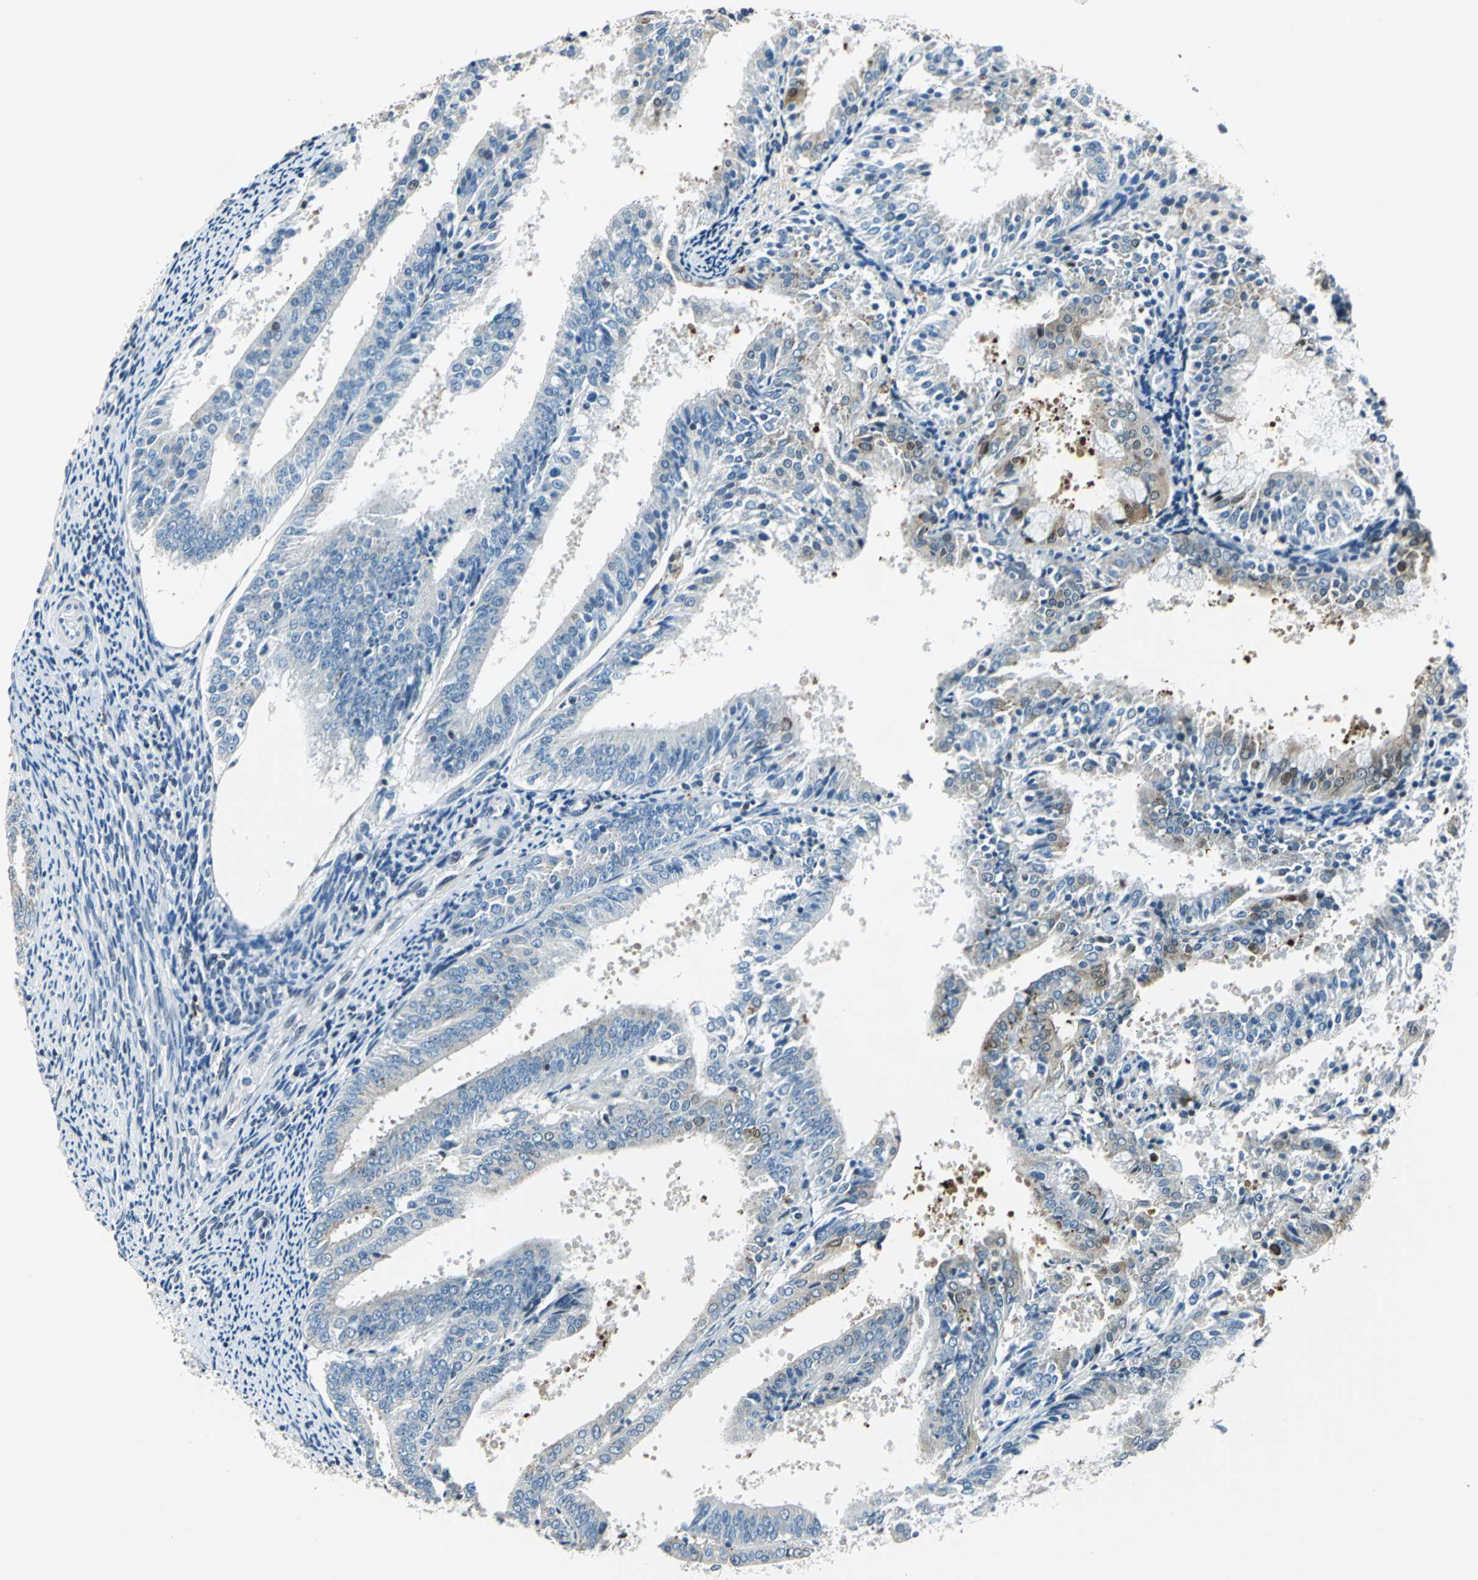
{"staining": {"intensity": "moderate", "quantity": "<25%", "location": "cytoplasmic/membranous,nuclear"}, "tissue": "endometrial cancer", "cell_type": "Tumor cells", "image_type": "cancer", "snomed": [{"axis": "morphology", "description": "Adenocarcinoma, NOS"}, {"axis": "topography", "description": "Endometrium"}], "caption": "The immunohistochemical stain shows moderate cytoplasmic/membranous and nuclear expression in tumor cells of endometrial cancer tissue. The protein is stained brown, and the nuclei are stained in blue (DAB IHC with brightfield microscopy, high magnification).", "gene": "HCFC2", "patient": {"sex": "female", "age": 63}}